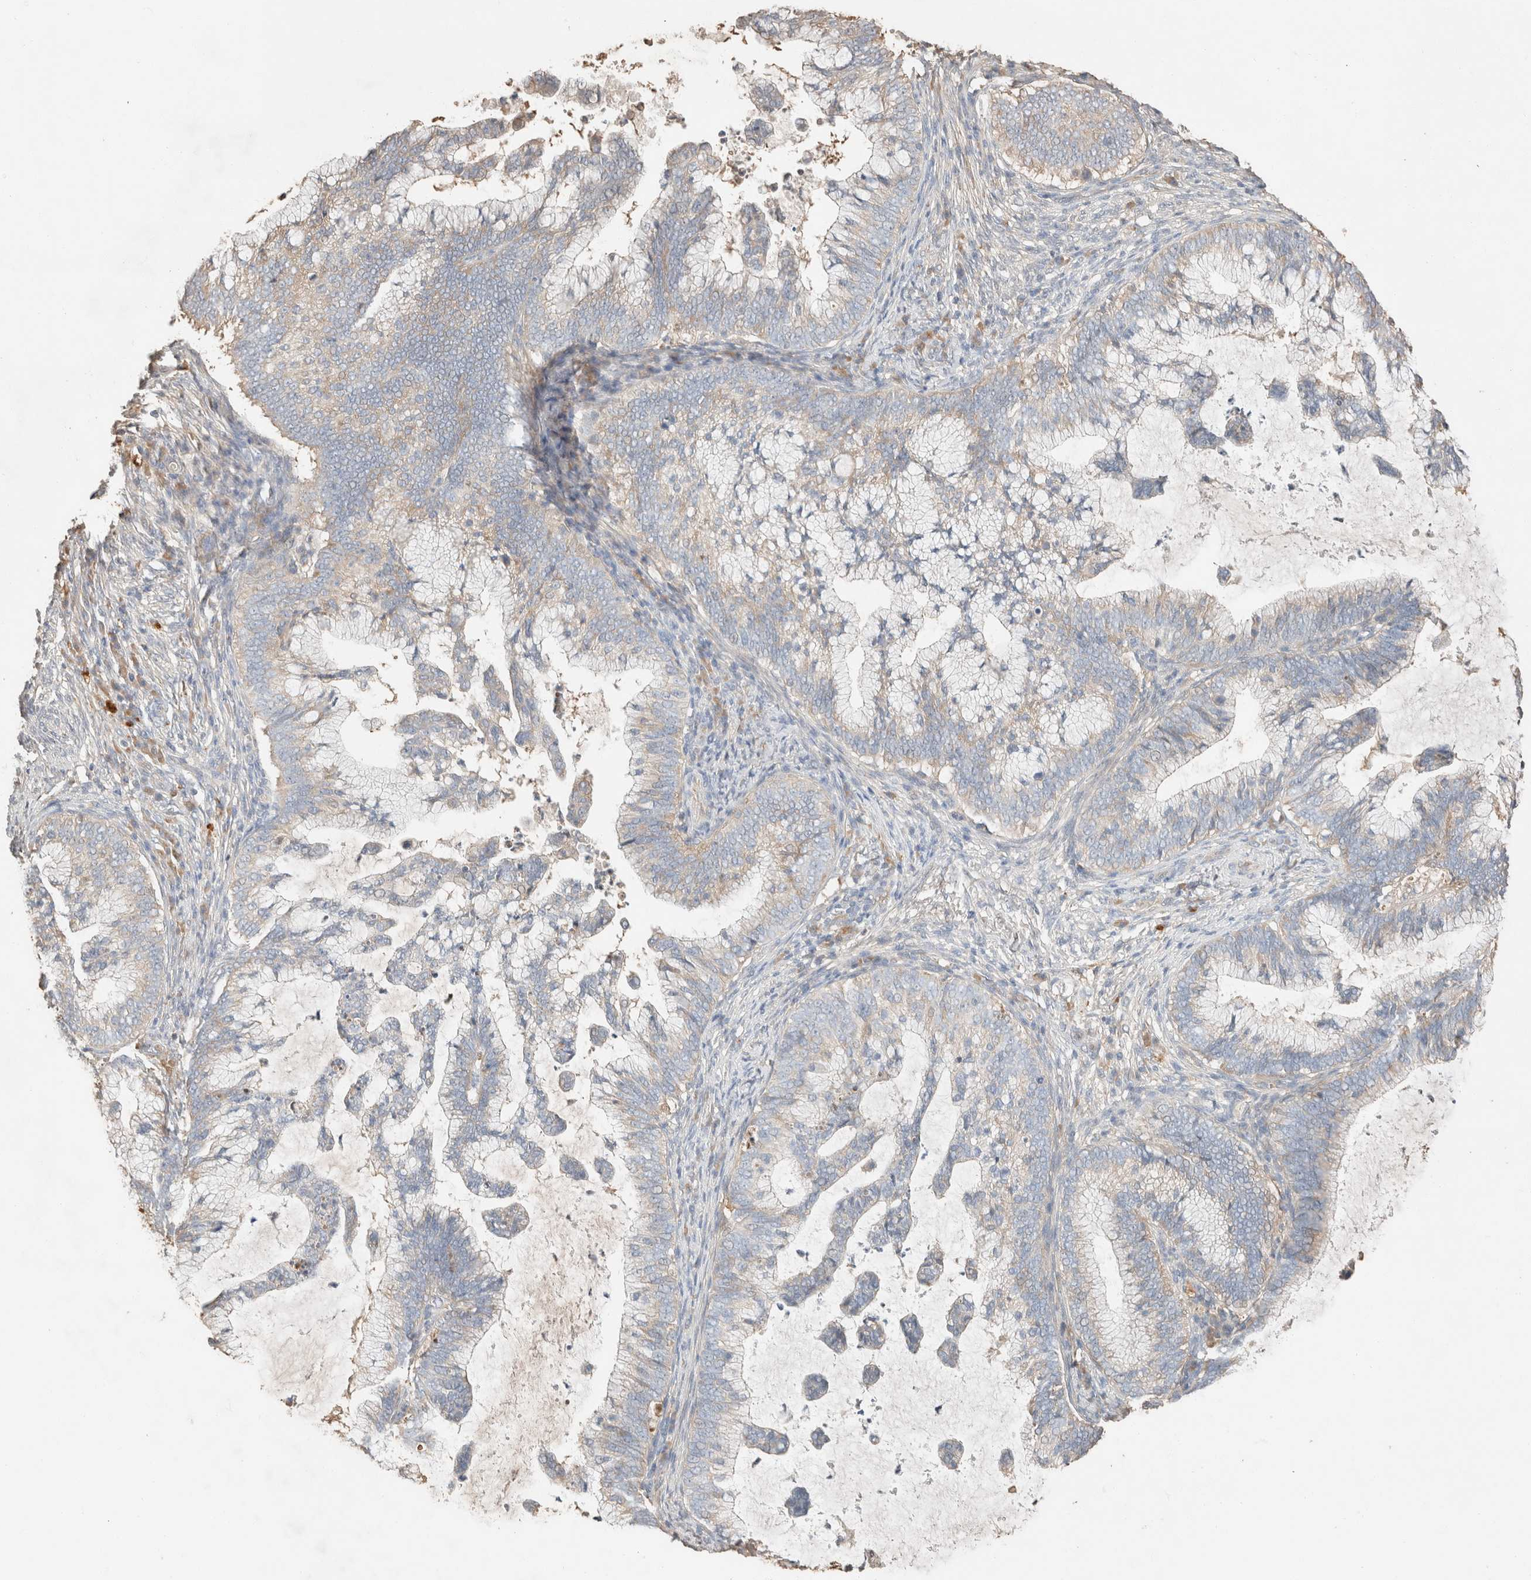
{"staining": {"intensity": "weak", "quantity": ">75%", "location": "cytoplasmic/membranous"}, "tissue": "cervical cancer", "cell_type": "Tumor cells", "image_type": "cancer", "snomed": [{"axis": "morphology", "description": "Adenocarcinoma, NOS"}, {"axis": "topography", "description": "Cervix"}], "caption": "Weak cytoplasmic/membranous positivity is present in approximately >75% of tumor cells in cervical cancer (adenocarcinoma).", "gene": "TUBD1", "patient": {"sex": "female", "age": 36}}